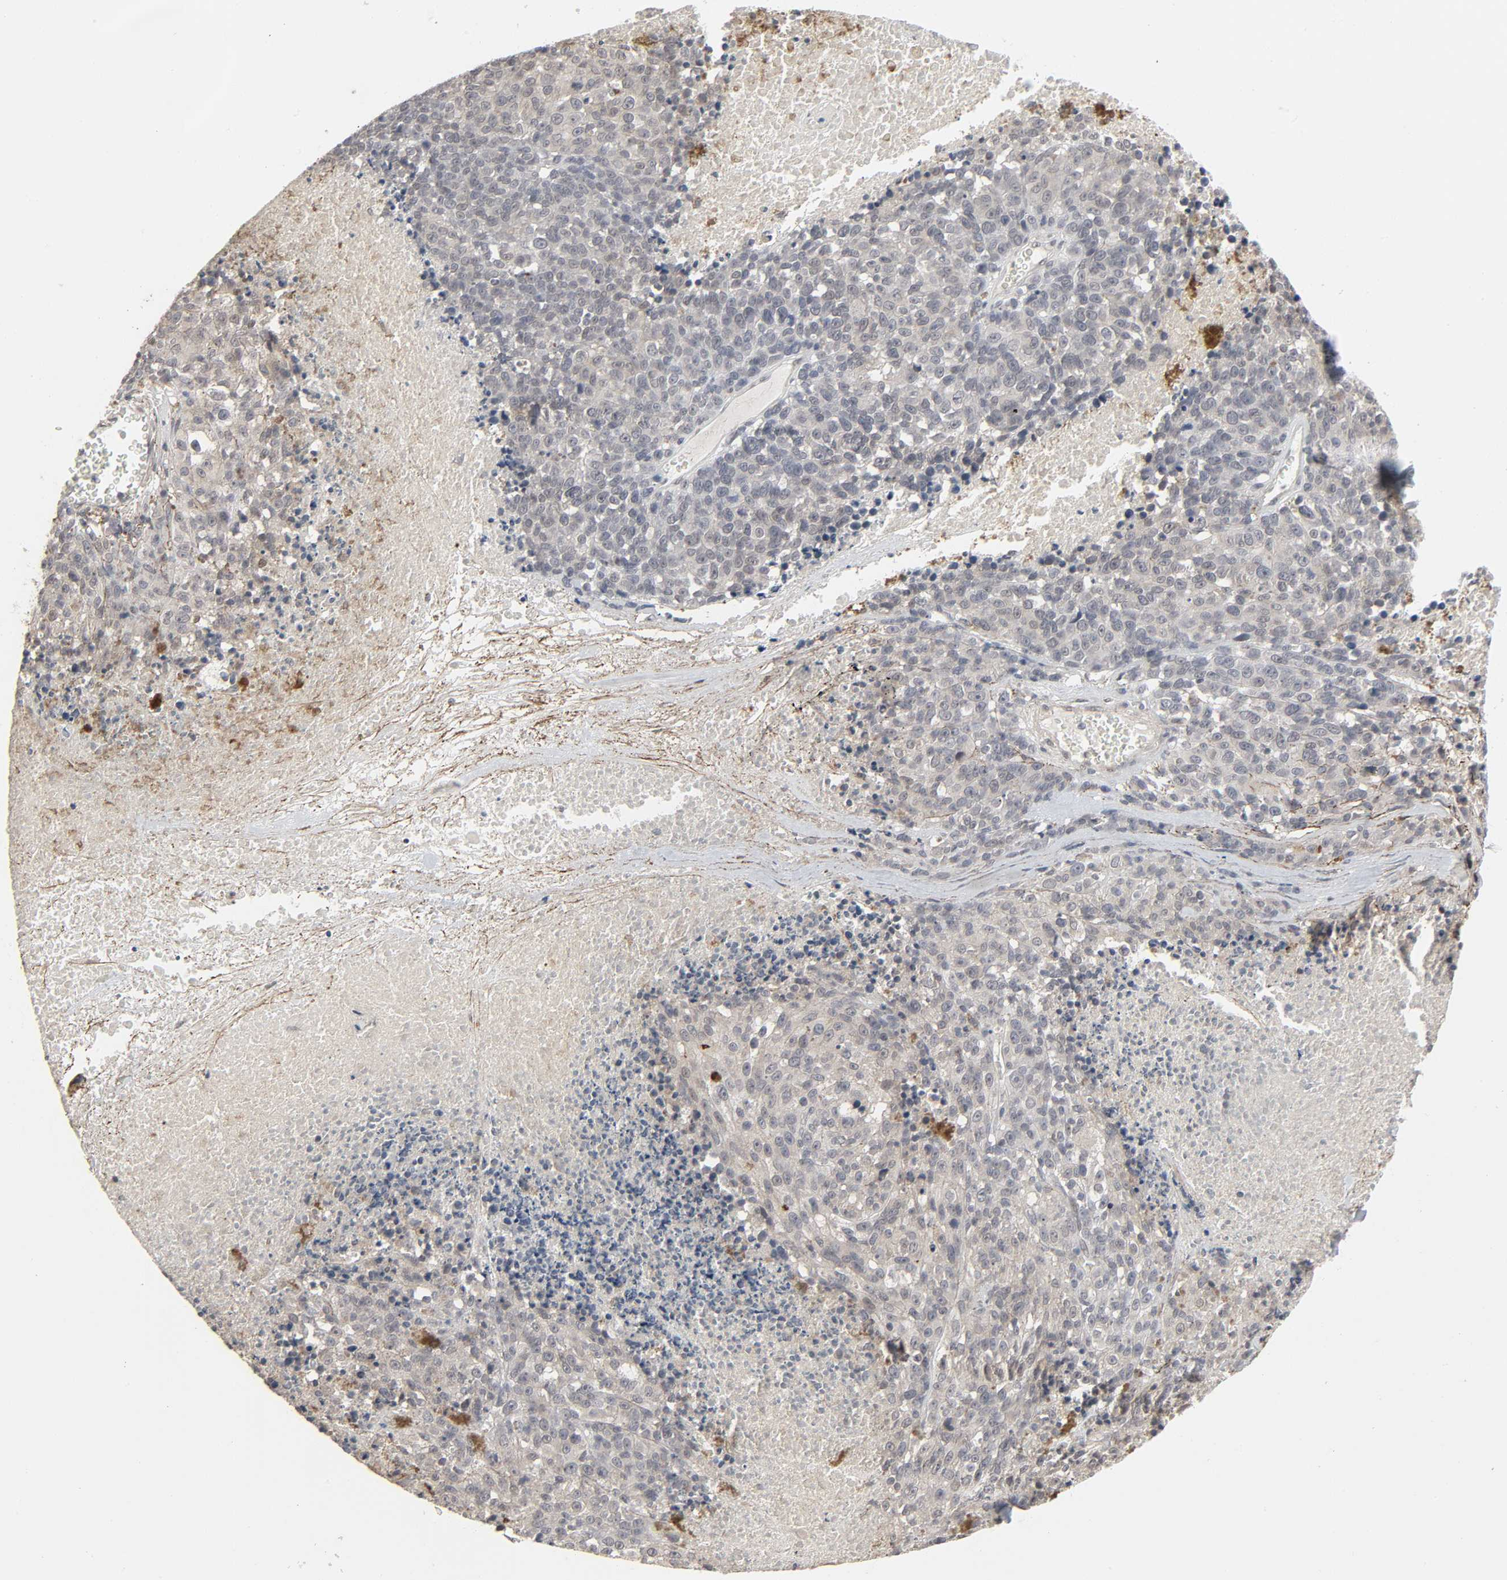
{"staining": {"intensity": "negative", "quantity": "none", "location": "none"}, "tissue": "melanoma", "cell_type": "Tumor cells", "image_type": "cancer", "snomed": [{"axis": "morphology", "description": "Malignant melanoma, Metastatic site"}, {"axis": "topography", "description": "Cerebral cortex"}], "caption": "Immunohistochemistry (IHC) of melanoma reveals no positivity in tumor cells.", "gene": "ZNF222", "patient": {"sex": "female", "age": 52}}